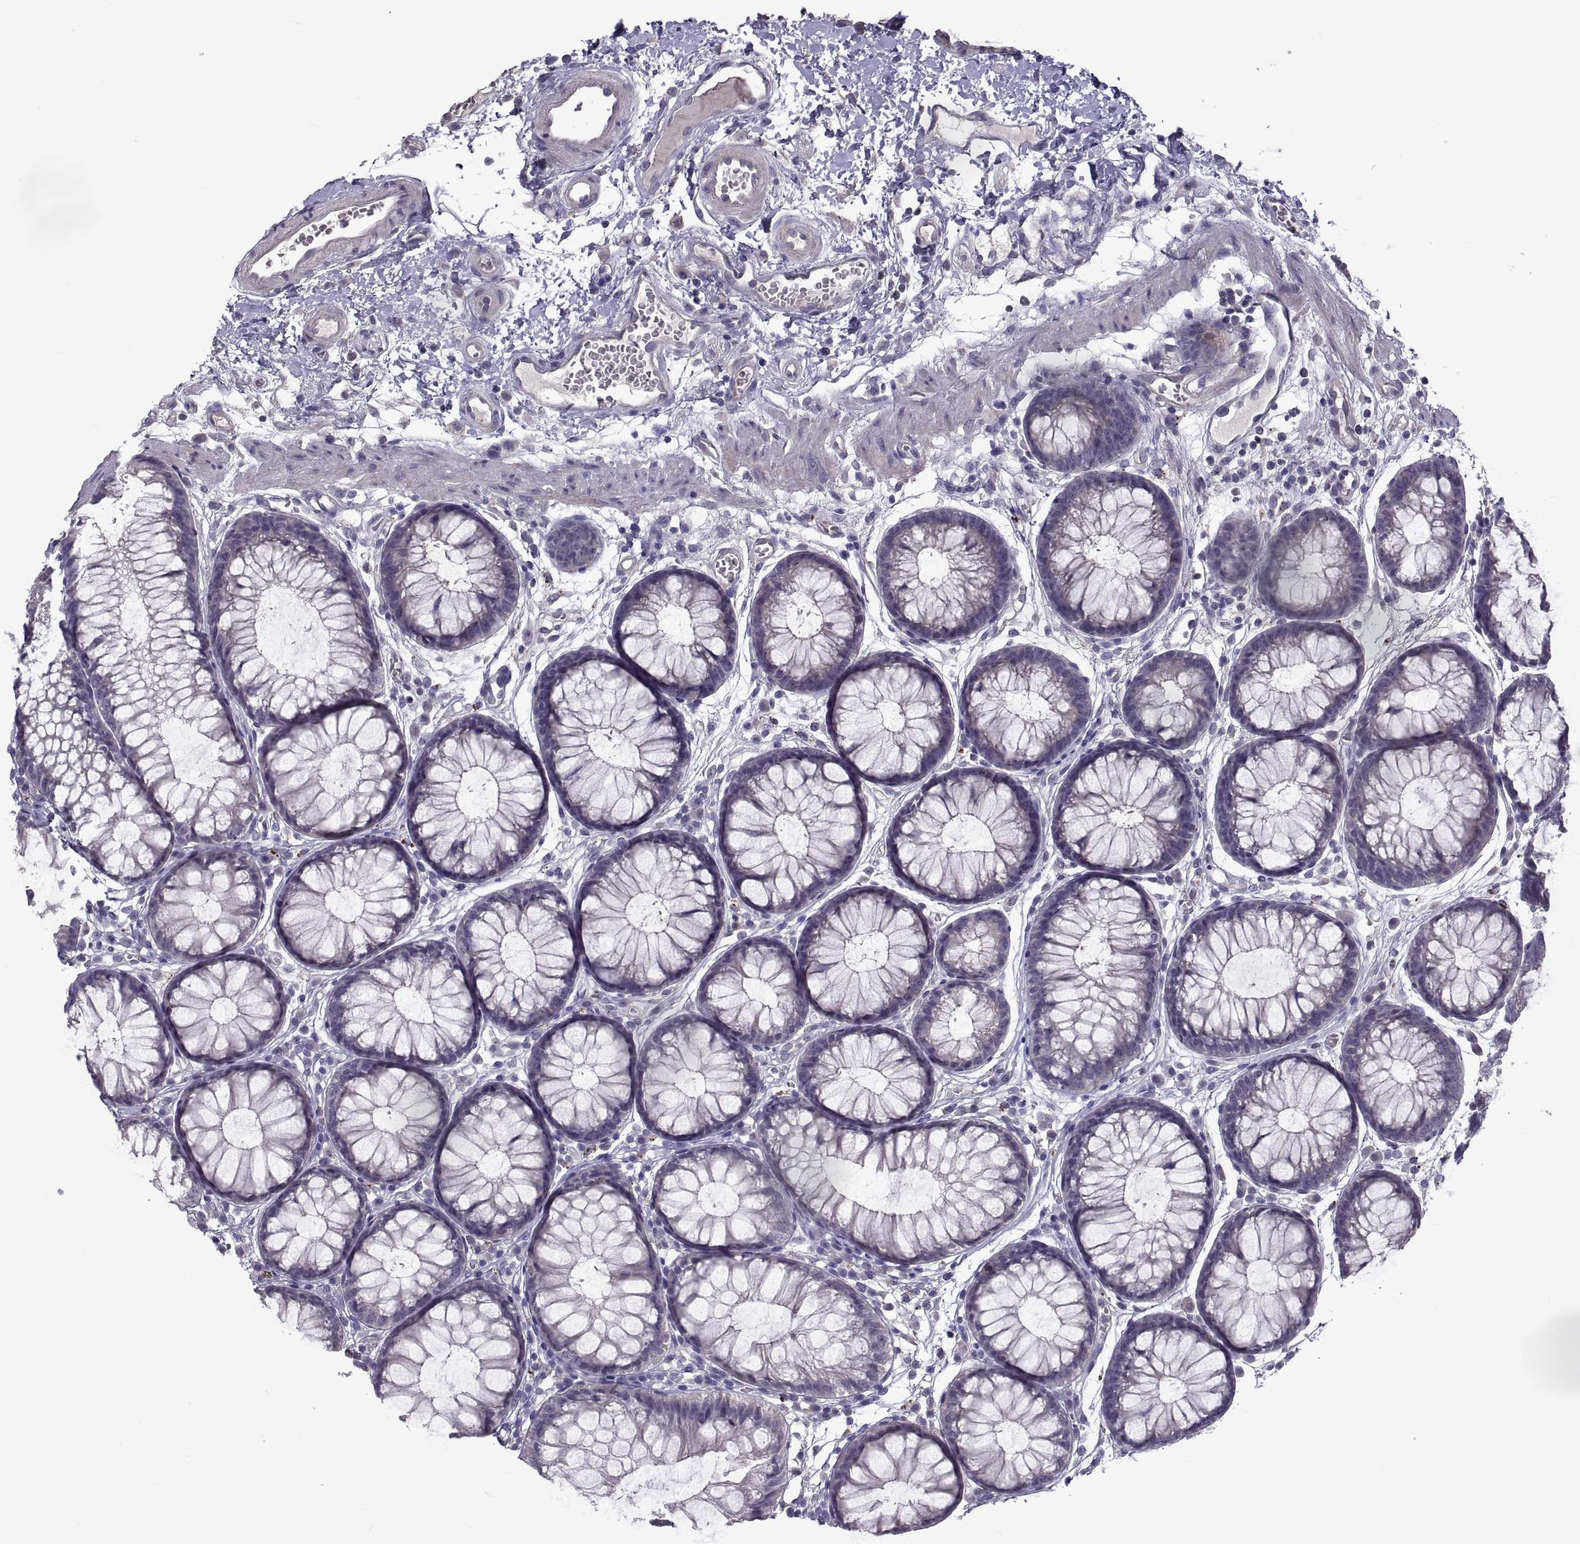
{"staining": {"intensity": "negative", "quantity": "none", "location": "none"}, "tissue": "colon", "cell_type": "Endothelial cells", "image_type": "normal", "snomed": [{"axis": "morphology", "description": "Normal tissue, NOS"}, {"axis": "morphology", "description": "Adenocarcinoma, NOS"}, {"axis": "topography", "description": "Colon"}], "caption": "Immunohistochemistry (IHC) micrograph of benign colon: human colon stained with DAB demonstrates no significant protein expression in endothelial cells. The staining was performed using DAB (3,3'-diaminobenzidine) to visualize the protein expression in brown, while the nuclei were stained in blue with hematoxylin (Magnification: 20x).", "gene": "NPTX2", "patient": {"sex": "male", "age": 65}}